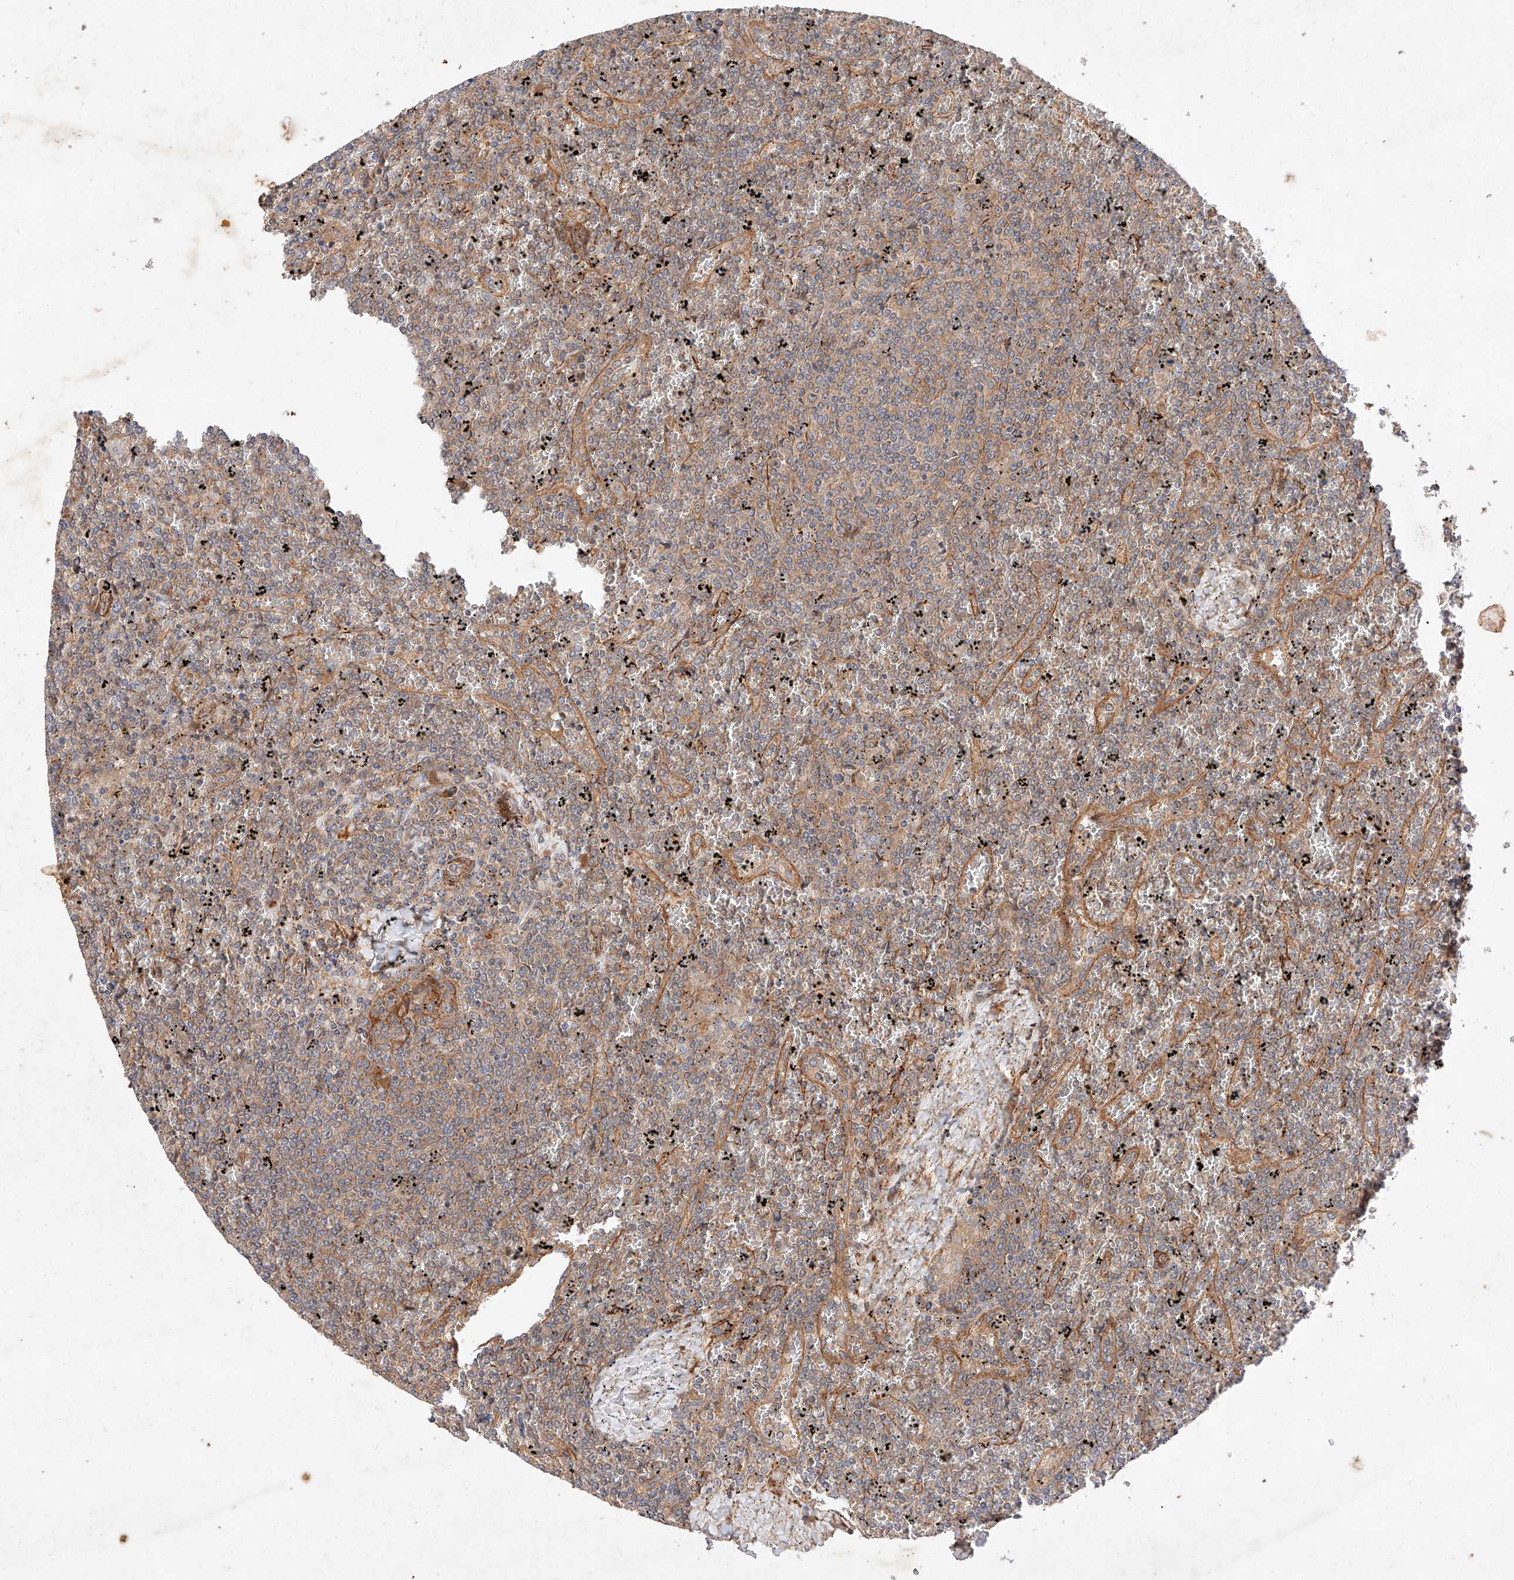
{"staining": {"intensity": "negative", "quantity": "none", "location": "none"}, "tissue": "lymphoma", "cell_type": "Tumor cells", "image_type": "cancer", "snomed": [{"axis": "morphology", "description": "Malignant lymphoma, non-Hodgkin's type, Low grade"}, {"axis": "topography", "description": "Spleen"}], "caption": "This histopathology image is of malignant lymphoma, non-Hodgkin's type (low-grade) stained with immunohistochemistry to label a protein in brown with the nuclei are counter-stained blue. There is no expression in tumor cells.", "gene": "RAB23", "patient": {"sex": "female", "age": 19}}